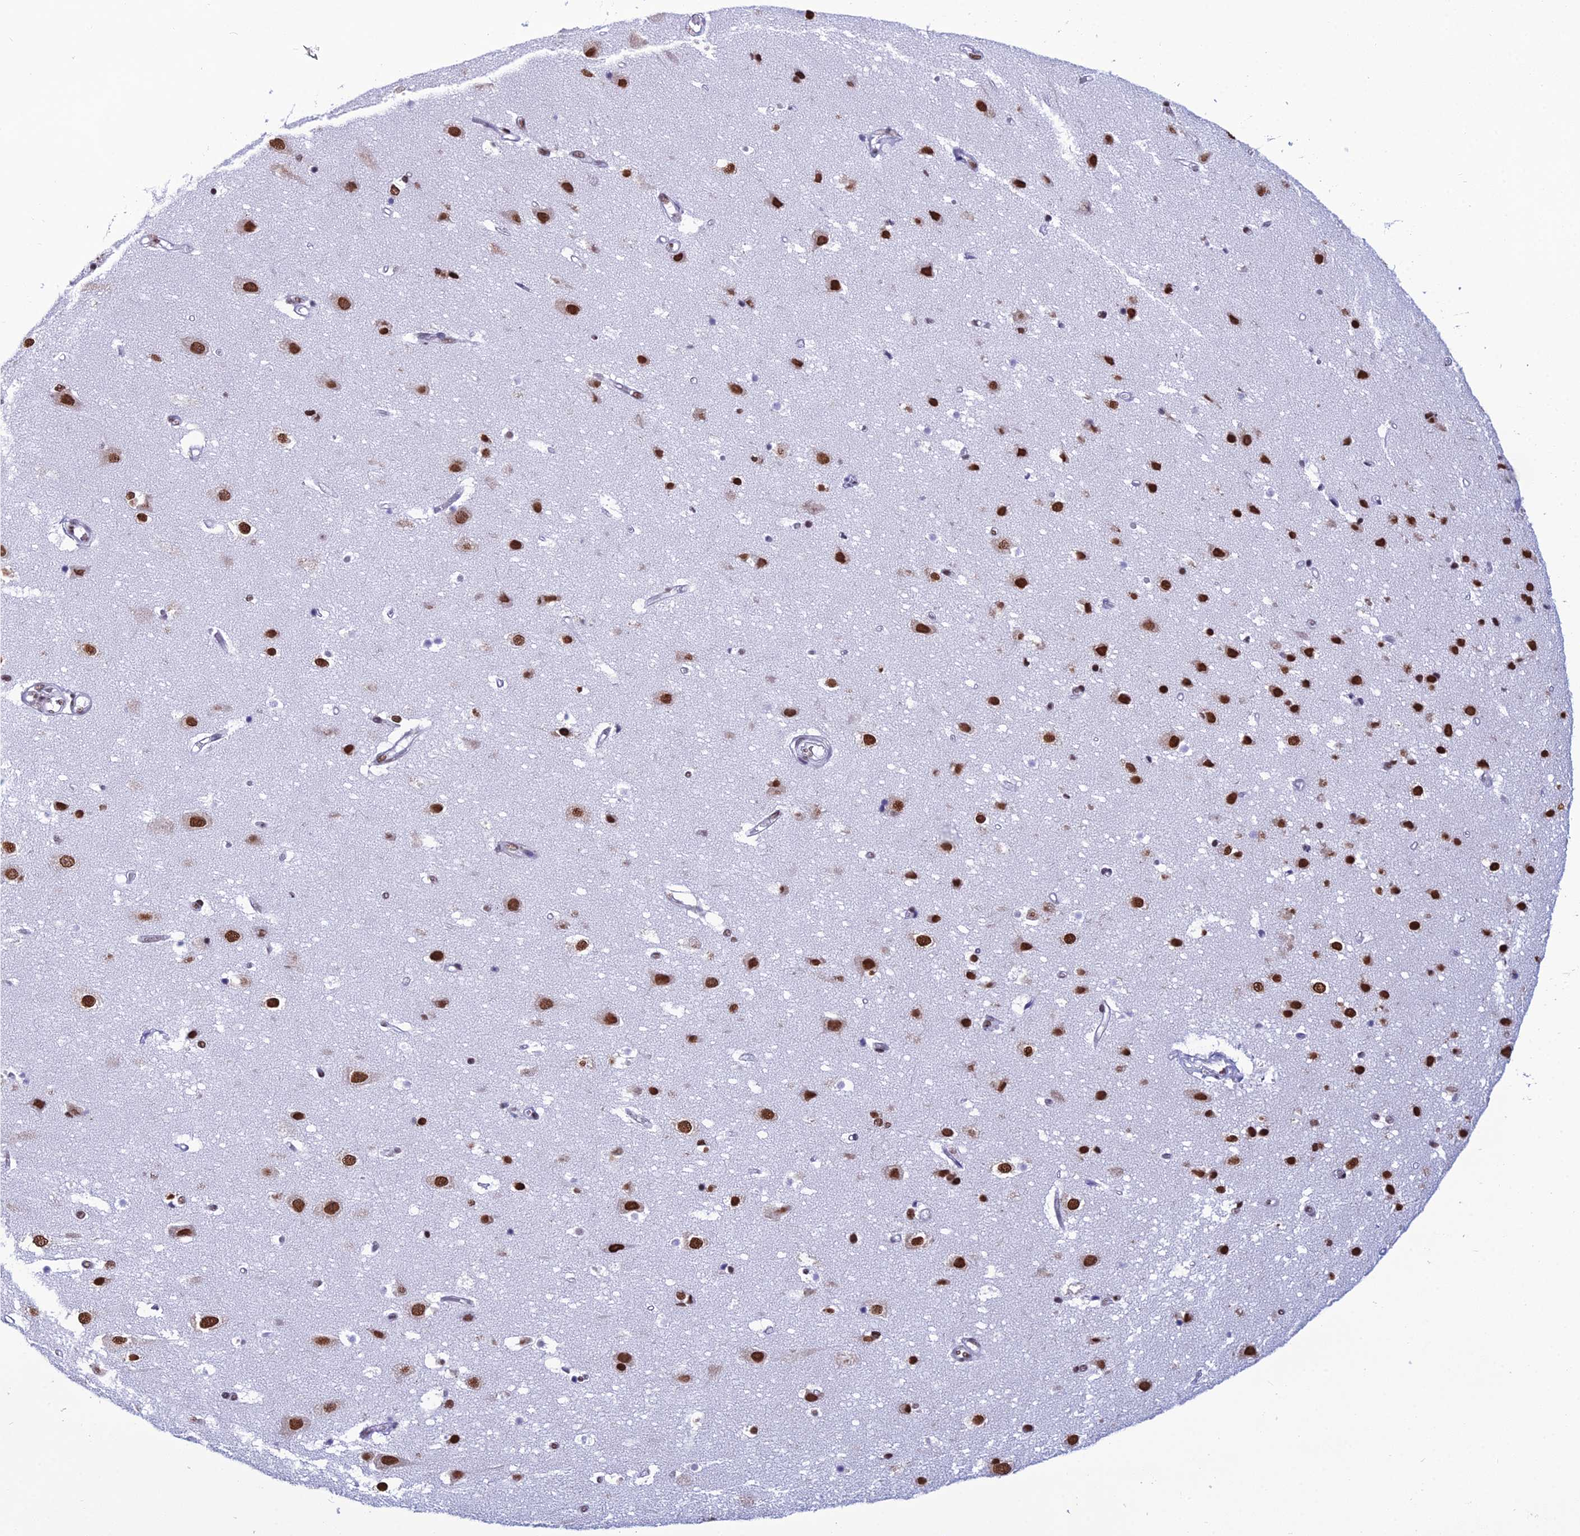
{"staining": {"intensity": "moderate", "quantity": ">75%", "location": "nuclear"}, "tissue": "cerebral cortex", "cell_type": "Endothelial cells", "image_type": "normal", "snomed": [{"axis": "morphology", "description": "Normal tissue, NOS"}, {"axis": "topography", "description": "Cerebral cortex"}], "caption": "Immunohistochemistry of normal human cerebral cortex exhibits medium levels of moderate nuclear positivity in approximately >75% of endothelial cells.", "gene": "PRAMEF12", "patient": {"sex": "male", "age": 54}}